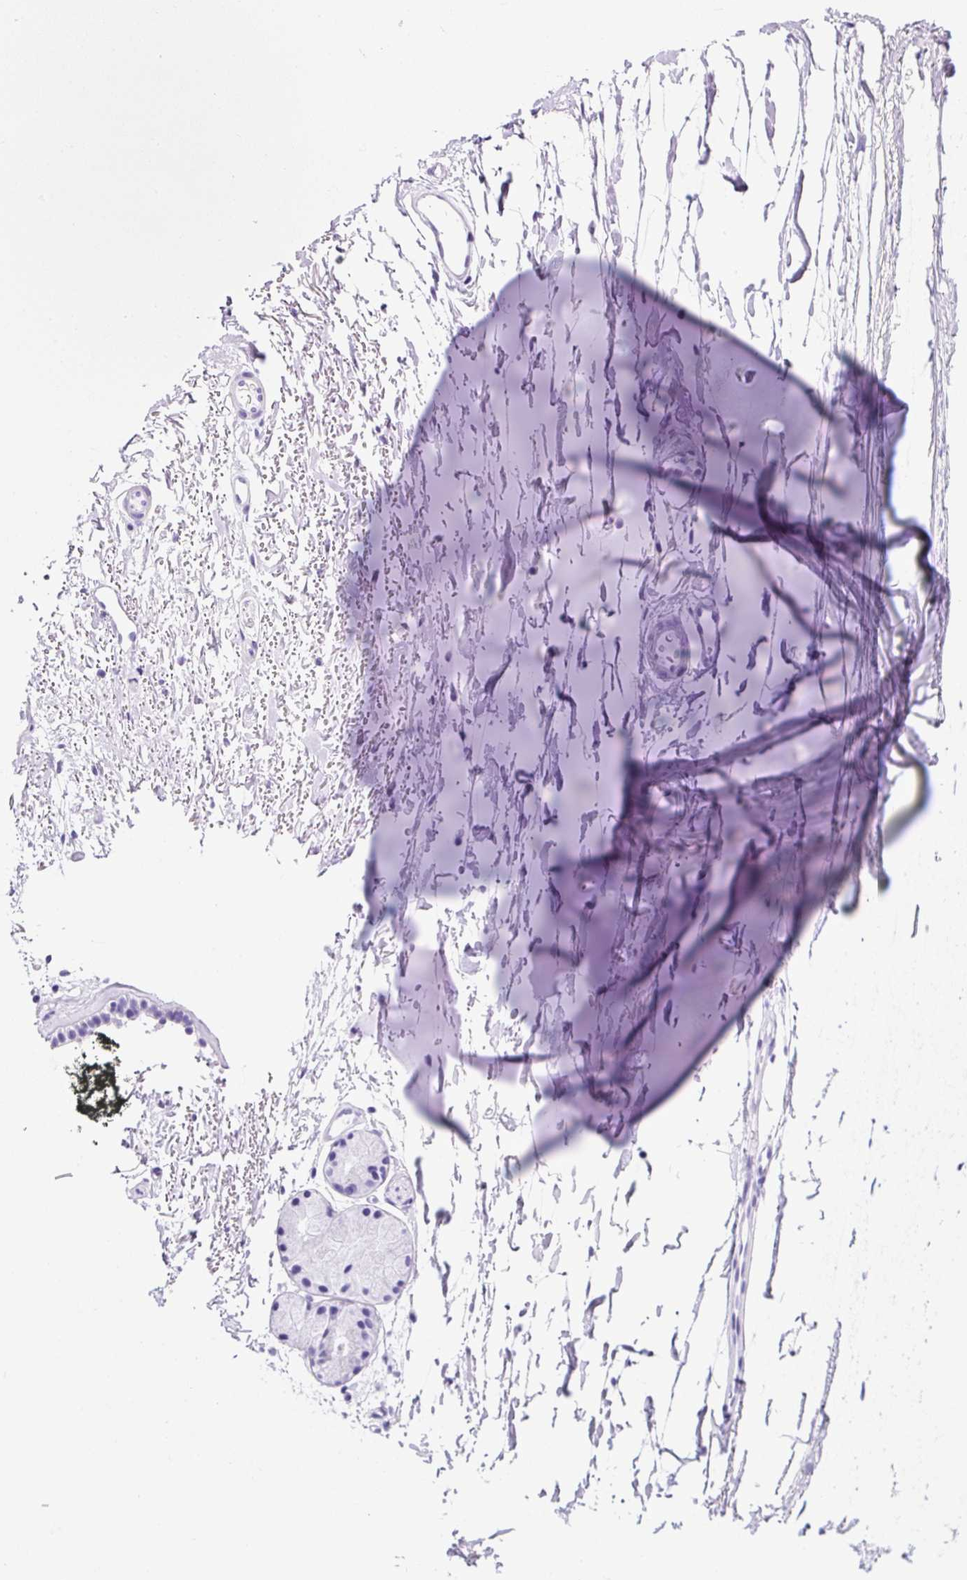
{"staining": {"intensity": "negative", "quantity": "none", "location": "none"}, "tissue": "adipose tissue", "cell_type": "Adipocytes", "image_type": "normal", "snomed": [{"axis": "morphology", "description": "Normal tissue, NOS"}, {"axis": "topography", "description": "Cartilage tissue"}, {"axis": "topography", "description": "Nasopharynx"}], "caption": "DAB immunohistochemical staining of normal human adipose tissue exhibits no significant staining in adipocytes.", "gene": "CEL", "patient": {"sex": "male", "age": 56}}